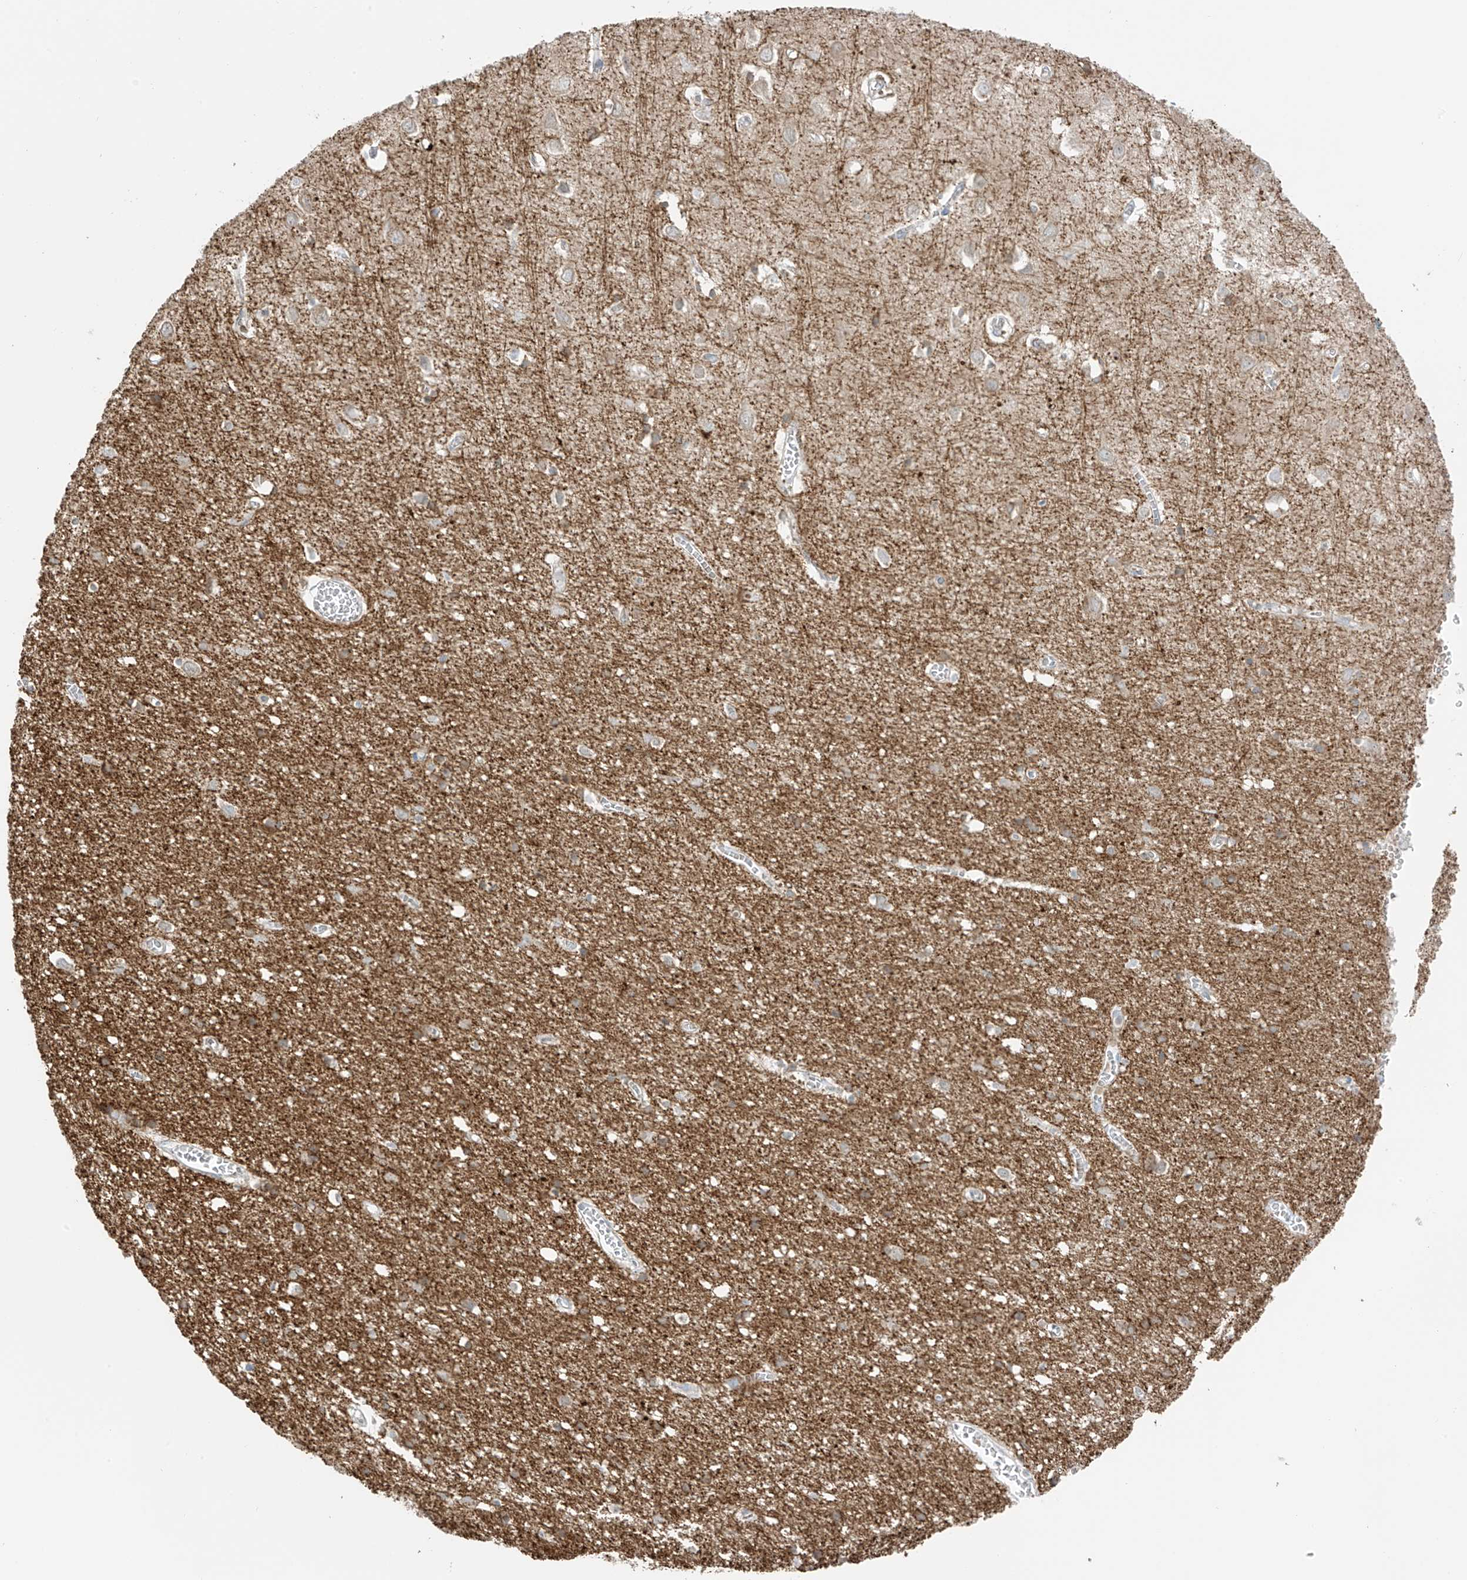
{"staining": {"intensity": "negative", "quantity": "none", "location": "none"}, "tissue": "cerebral cortex", "cell_type": "Endothelial cells", "image_type": "normal", "snomed": [{"axis": "morphology", "description": "Normal tissue, NOS"}, {"axis": "topography", "description": "Cerebral cortex"}], "caption": "This is a image of IHC staining of normal cerebral cortex, which shows no positivity in endothelial cells.", "gene": "NALCN", "patient": {"sex": "female", "age": 64}}